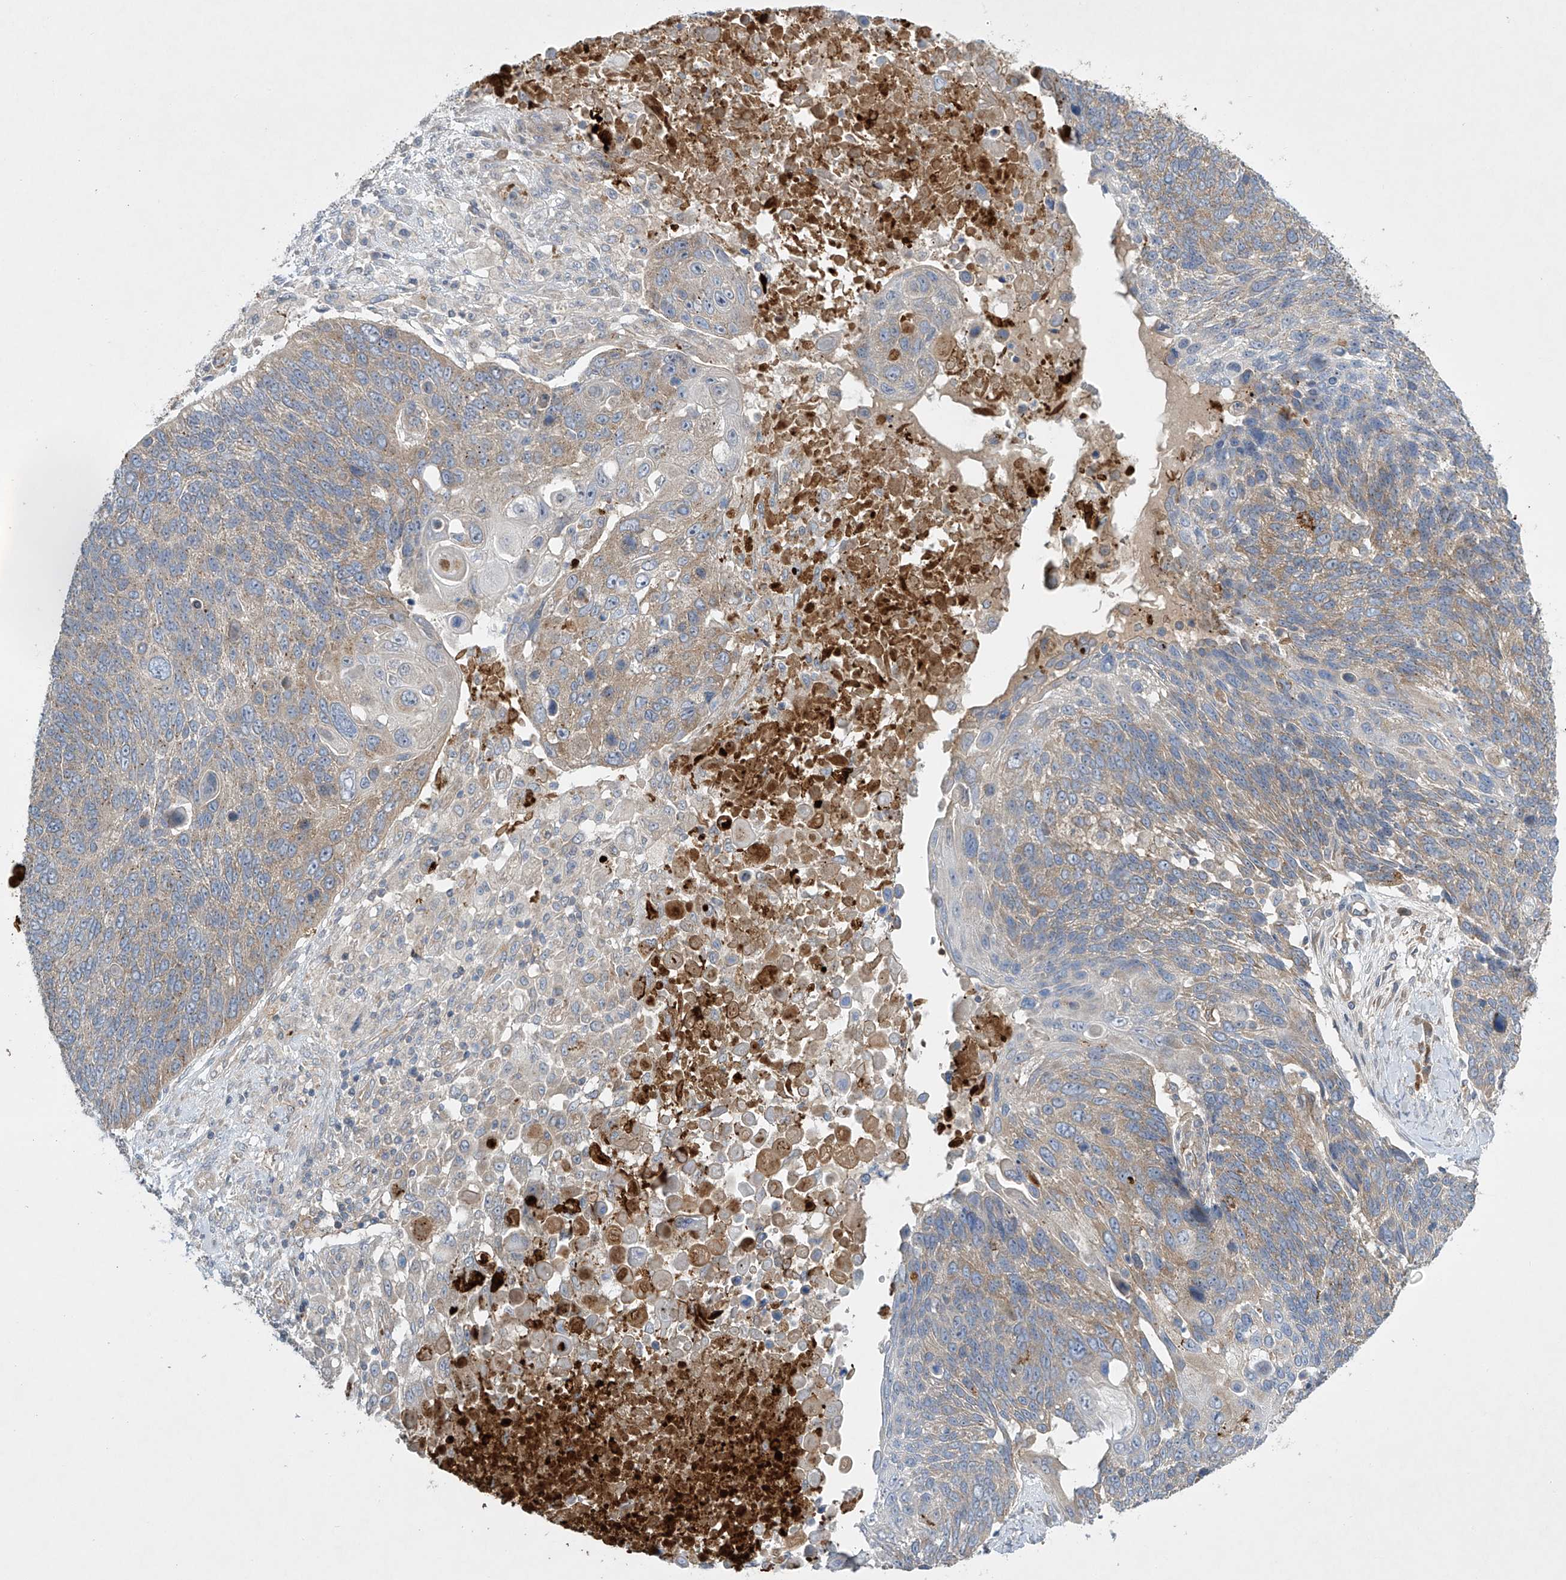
{"staining": {"intensity": "moderate", "quantity": ">75%", "location": "cytoplasmic/membranous"}, "tissue": "lung cancer", "cell_type": "Tumor cells", "image_type": "cancer", "snomed": [{"axis": "morphology", "description": "Squamous cell carcinoma, NOS"}, {"axis": "topography", "description": "Lung"}], "caption": "Immunohistochemical staining of human lung squamous cell carcinoma reveals medium levels of moderate cytoplasmic/membranous protein staining in about >75% of tumor cells. The protein of interest is stained brown, and the nuclei are stained in blue (DAB (3,3'-diaminobenzidine) IHC with brightfield microscopy, high magnification).", "gene": "TJAP1", "patient": {"sex": "male", "age": 66}}